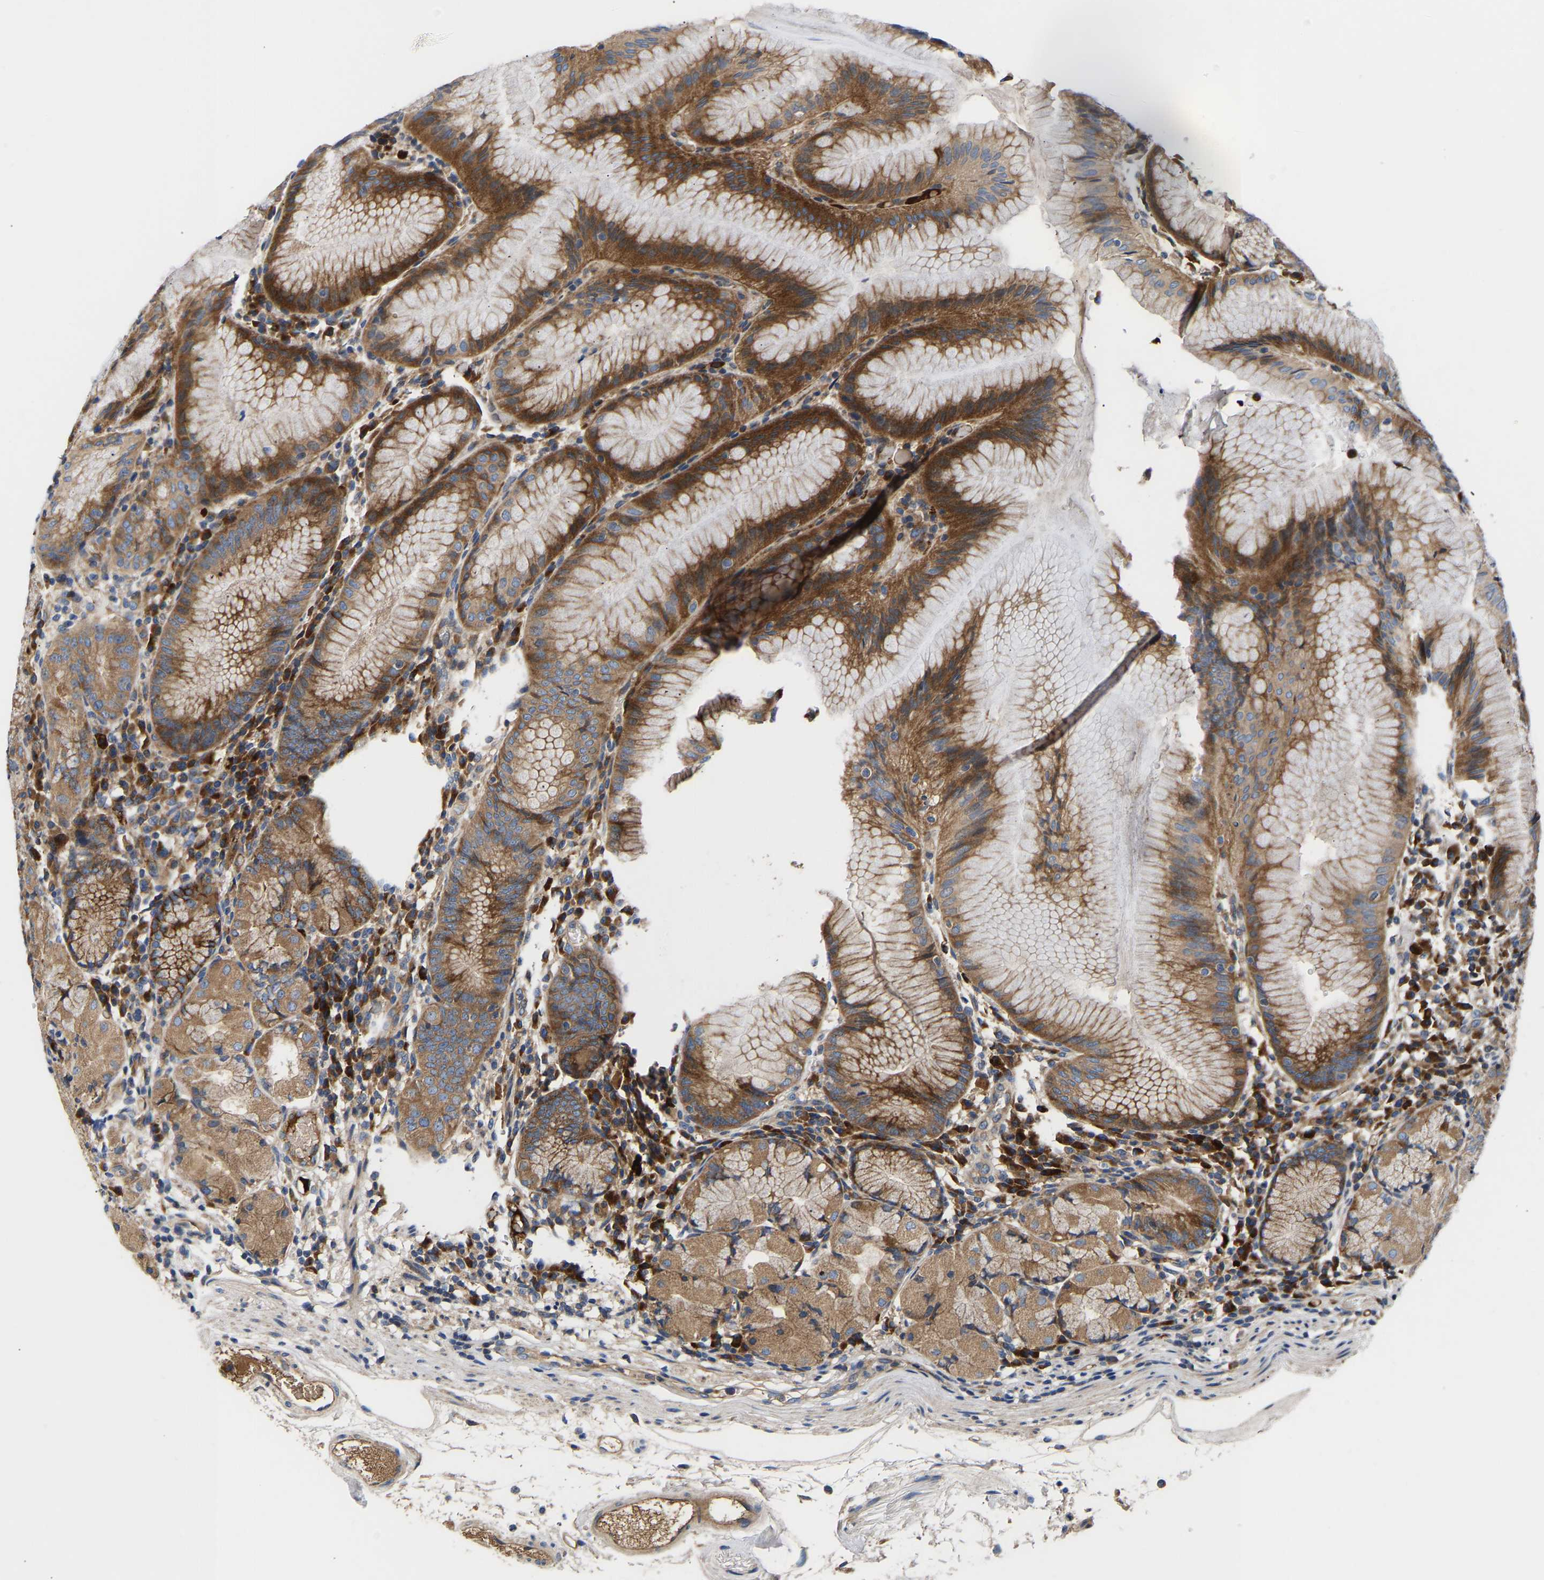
{"staining": {"intensity": "strong", "quantity": ">75%", "location": "cytoplasmic/membranous"}, "tissue": "stomach", "cell_type": "Glandular cells", "image_type": "normal", "snomed": [{"axis": "morphology", "description": "Normal tissue, NOS"}, {"axis": "topography", "description": "Stomach"}, {"axis": "topography", "description": "Stomach, lower"}], "caption": "The photomicrograph shows a brown stain indicating the presence of a protein in the cytoplasmic/membranous of glandular cells in stomach.", "gene": "AIMP2", "patient": {"sex": "female", "age": 75}}